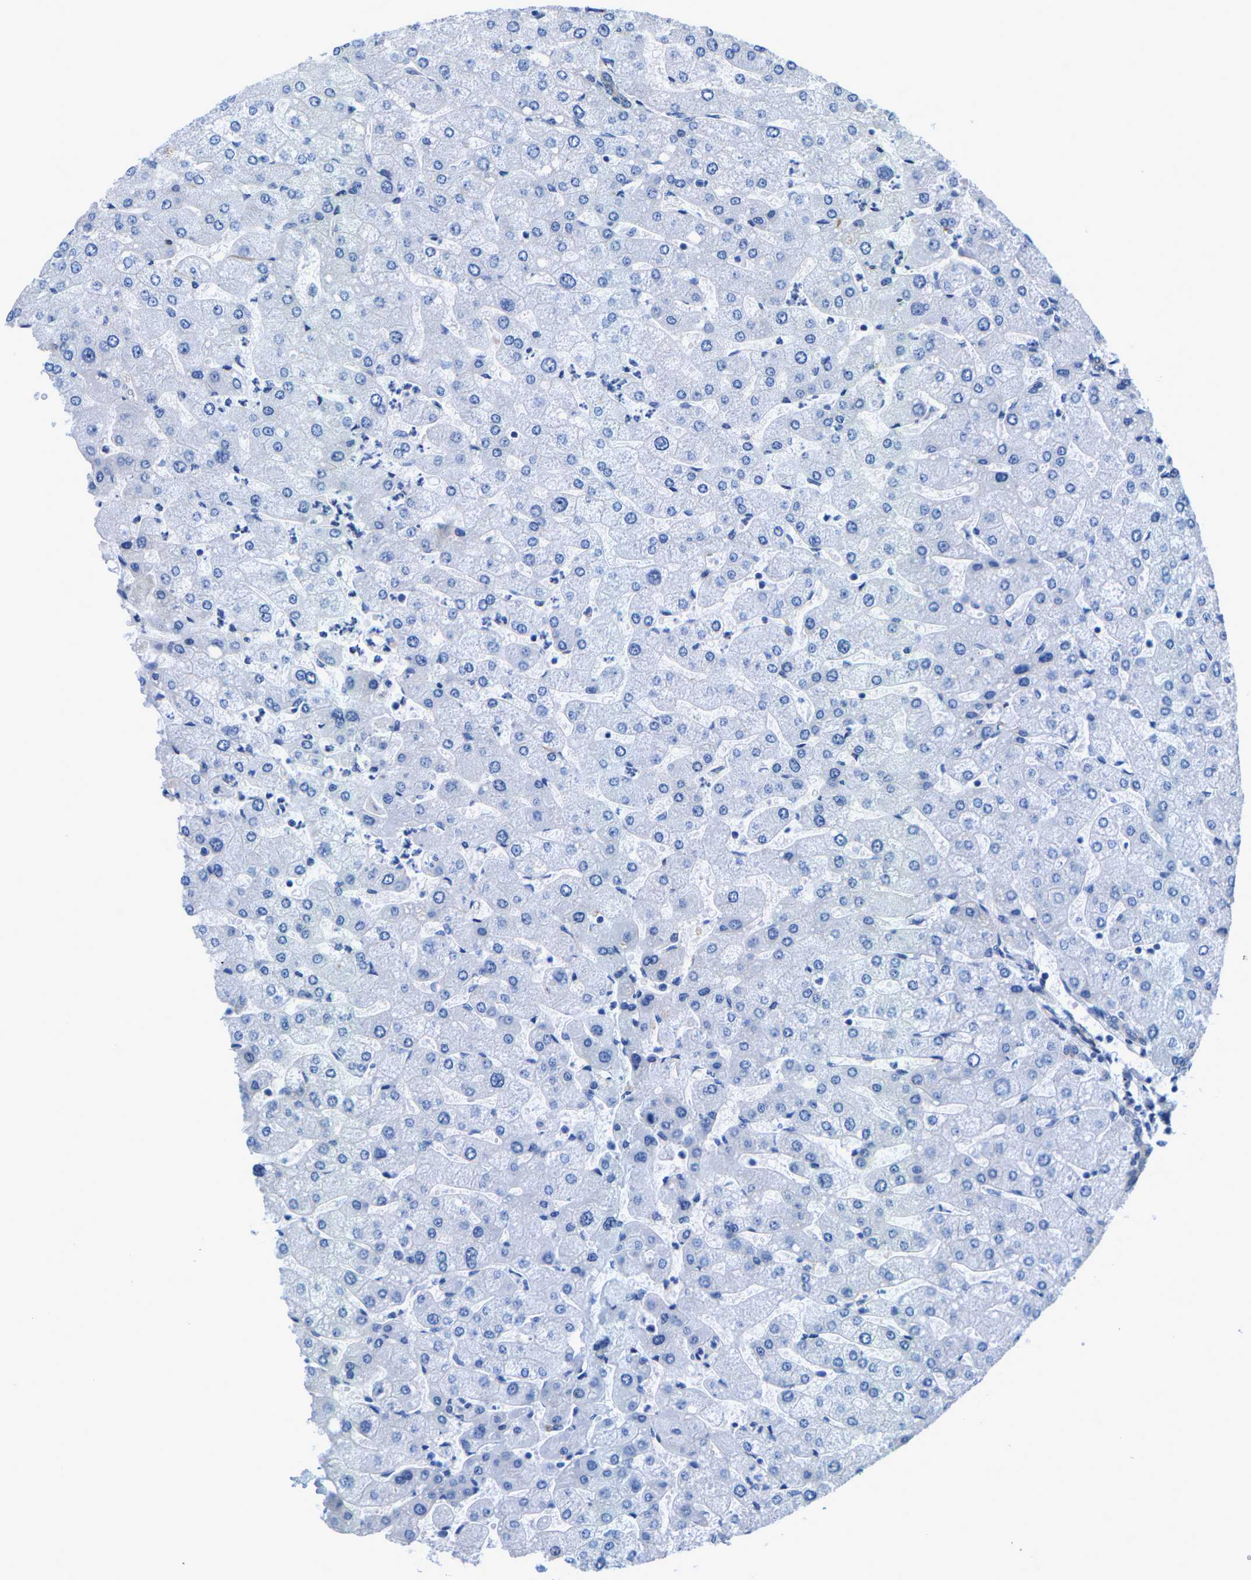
{"staining": {"intensity": "negative", "quantity": "none", "location": "none"}, "tissue": "liver", "cell_type": "Cholangiocytes", "image_type": "normal", "snomed": [{"axis": "morphology", "description": "Normal tissue, NOS"}, {"axis": "topography", "description": "Liver"}], "caption": "Immunohistochemistry photomicrograph of normal liver: liver stained with DAB reveals no significant protein positivity in cholangiocytes. The staining is performed using DAB brown chromogen with nuclei counter-stained in using hematoxylin.", "gene": "DSCAM", "patient": {"sex": "male", "age": 55}}